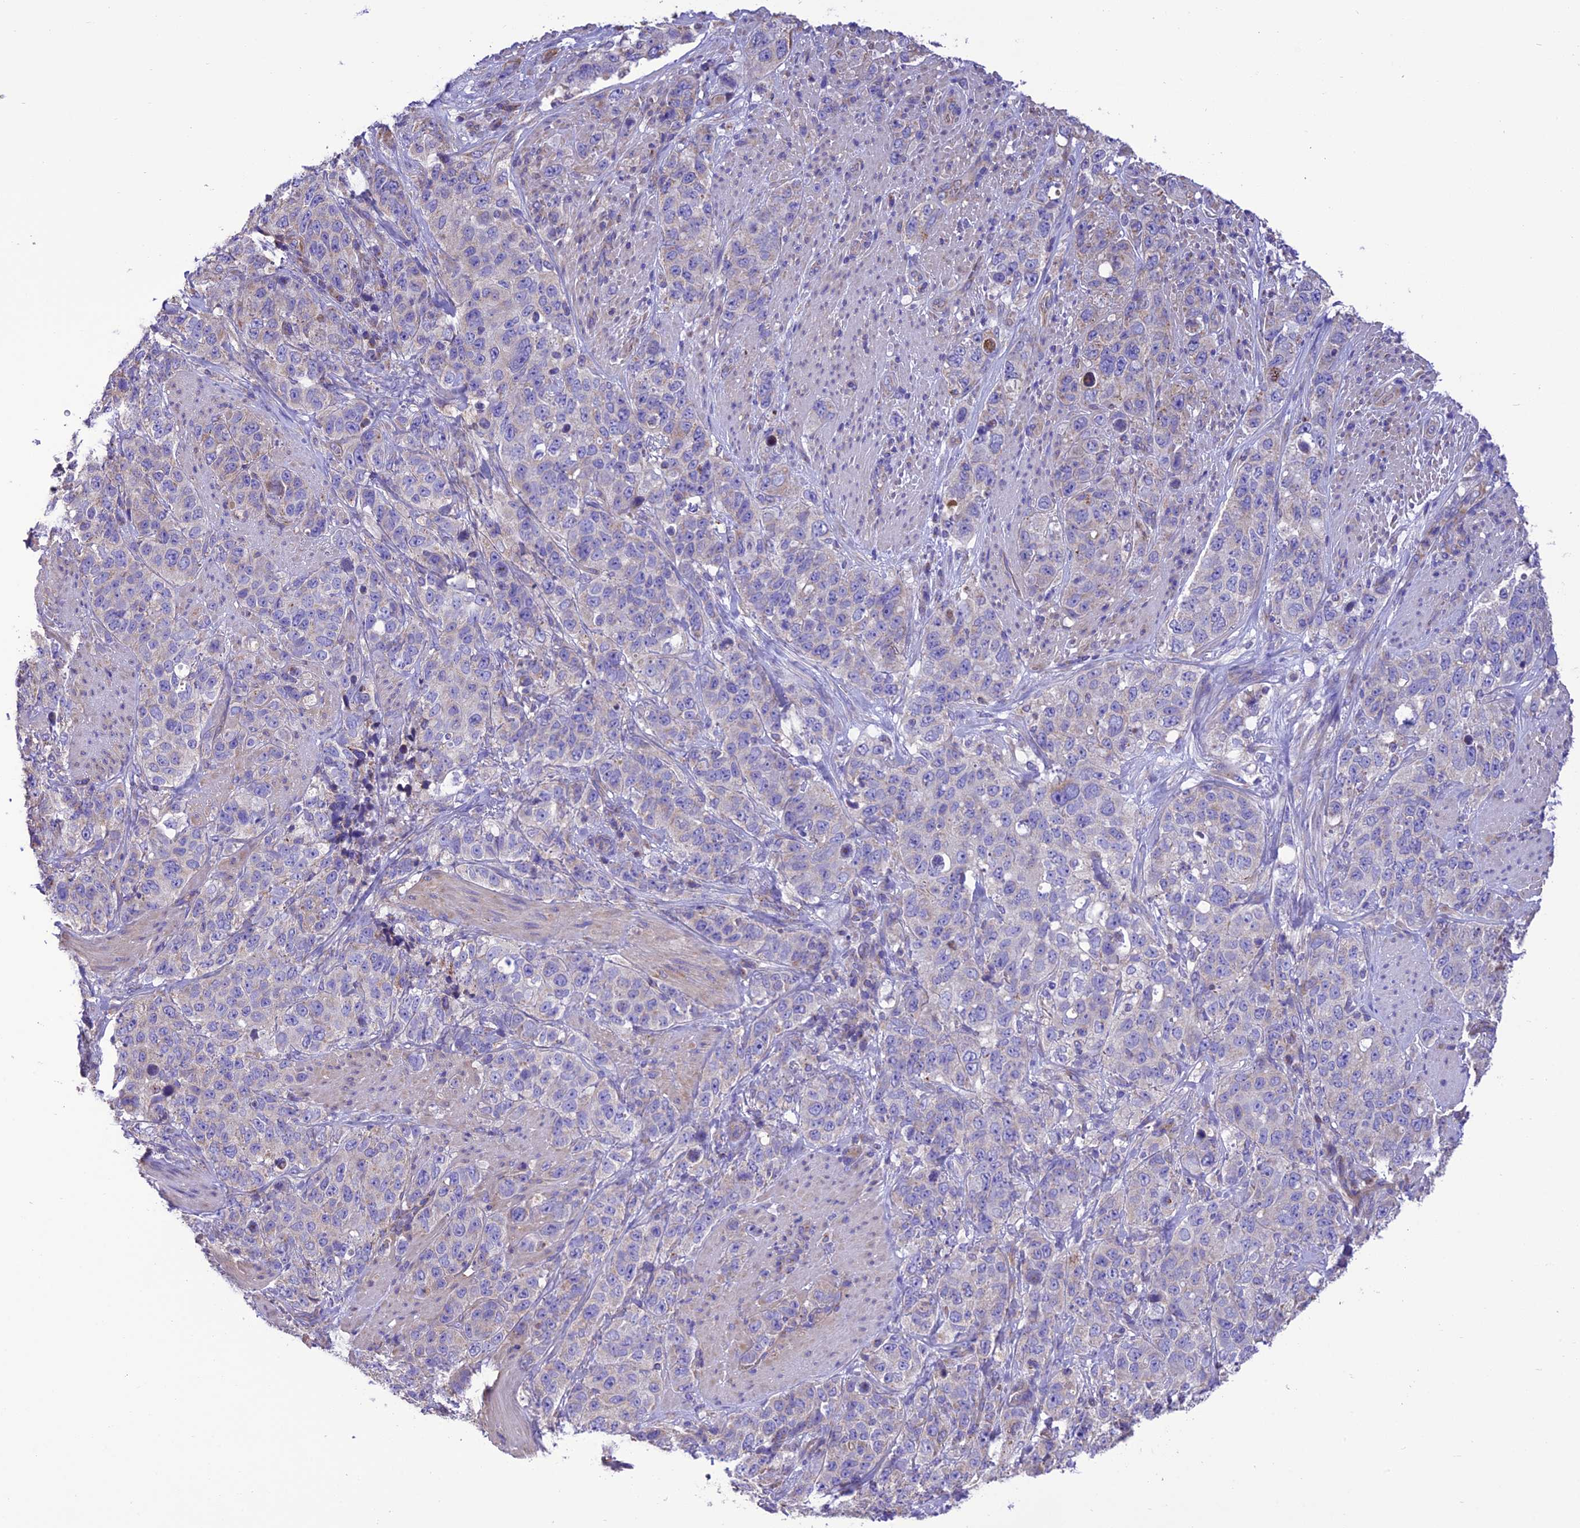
{"staining": {"intensity": "negative", "quantity": "none", "location": "none"}, "tissue": "stomach cancer", "cell_type": "Tumor cells", "image_type": "cancer", "snomed": [{"axis": "morphology", "description": "Adenocarcinoma, NOS"}, {"axis": "topography", "description": "Stomach"}], "caption": "Image shows no significant protein staining in tumor cells of stomach adenocarcinoma. The staining is performed using DAB brown chromogen with nuclei counter-stained in using hematoxylin.", "gene": "MAP3K12", "patient": {"sex": "male", "age": 48}}